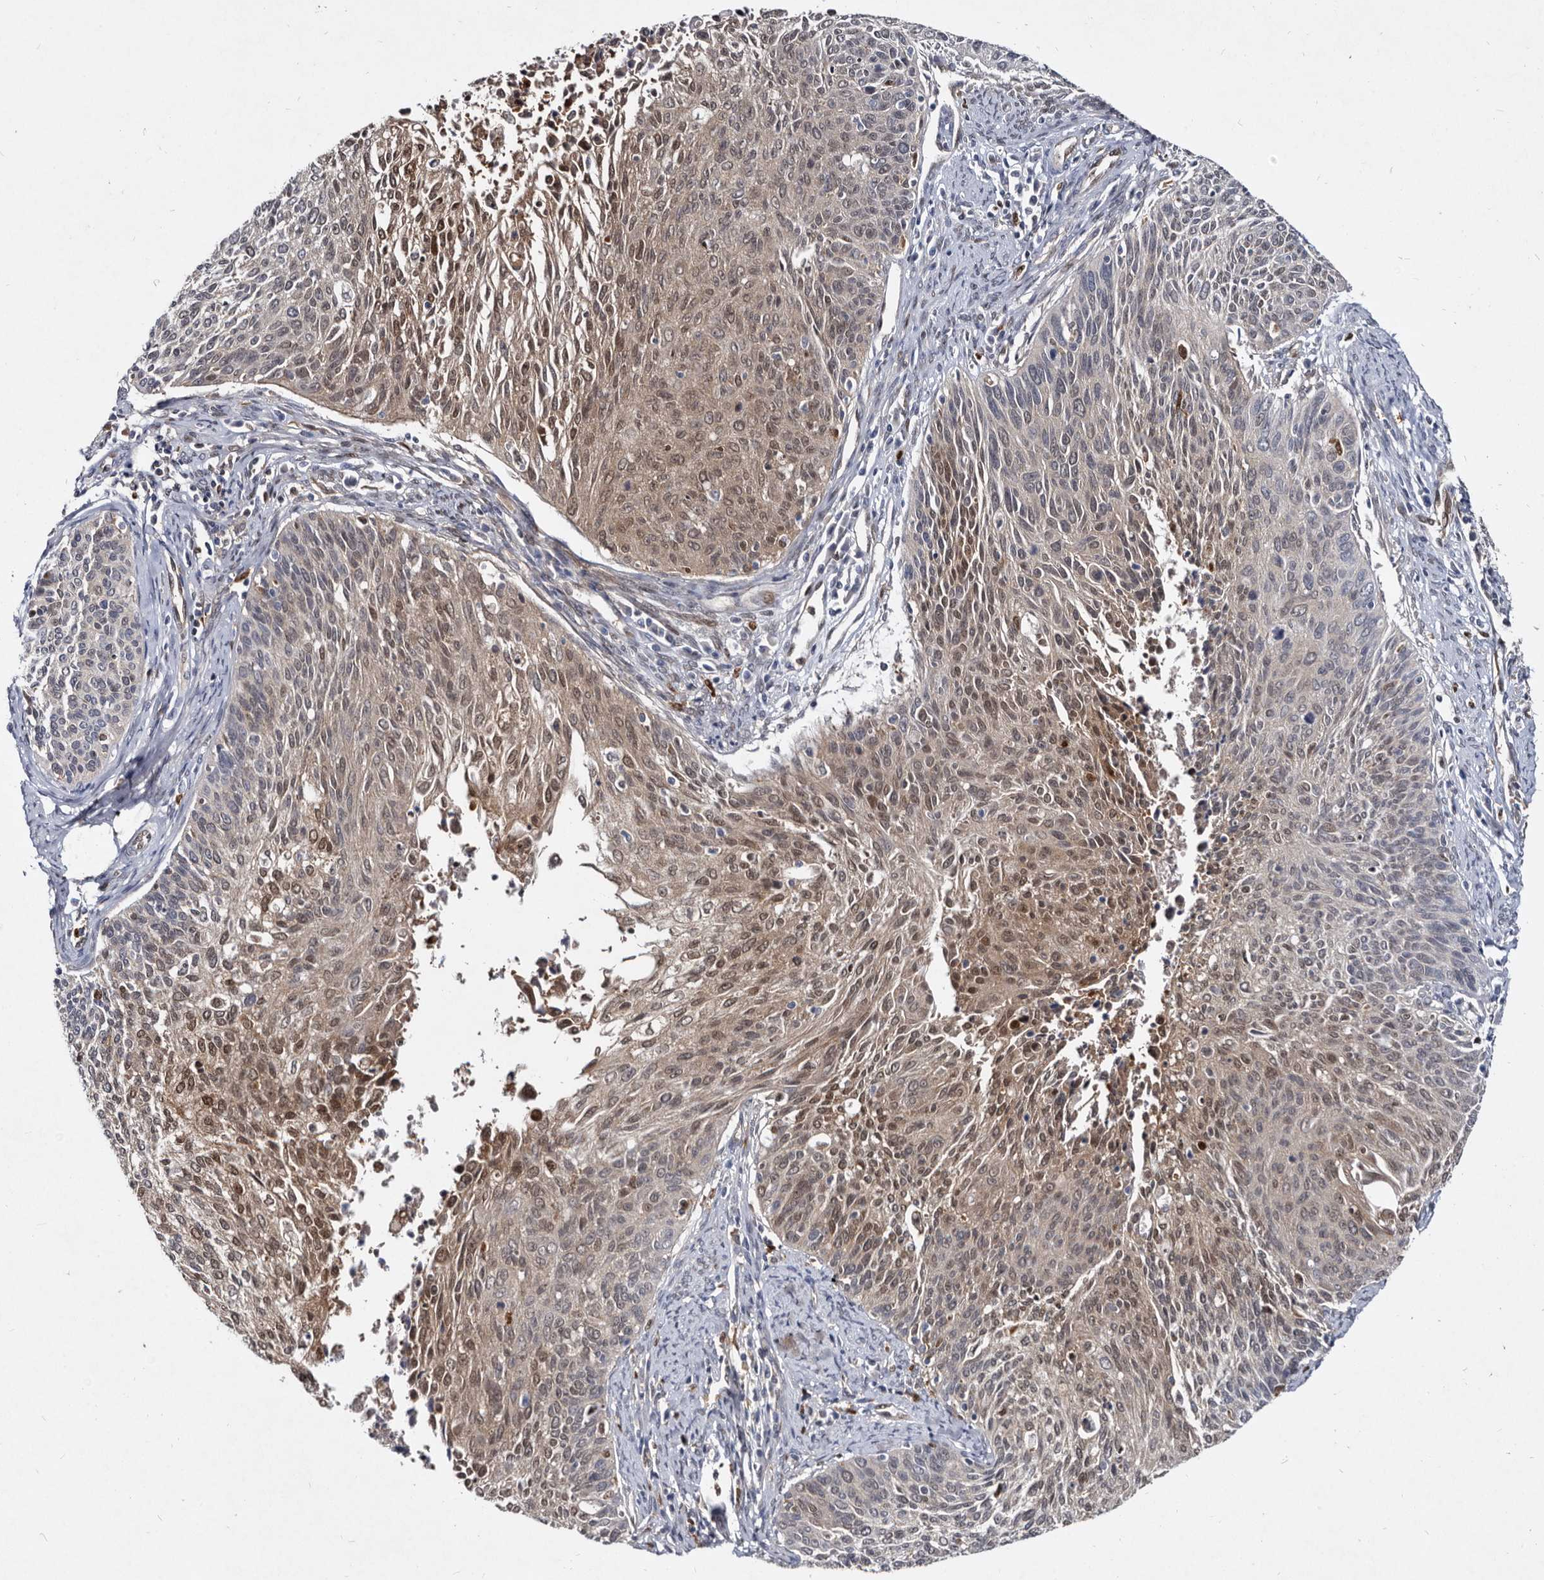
{"staining": {"intensity": "moderate", "quantity": "25%-75%", "location": "cytoplasmic/membranous,nuclear"}, "tissue": "cervical cancer", "cell_type": "Tumor cells", "image_type": "cancer", "snomed": [{"axis": "morphology", "description": "Squamous cell carcinoma, NOS"}, {"axis": "topography", "description": "Cervix"}], "caption": "Moderate cytoplasmic/membranous and nuclear staining for a protein is seen in approximately 25%-75% of tumor cells of squamous cell carcinoma (cervical) using immunohistochemistry.", "gene": "SERPINB8", "patient": {"sex": "female", "age": 55}}